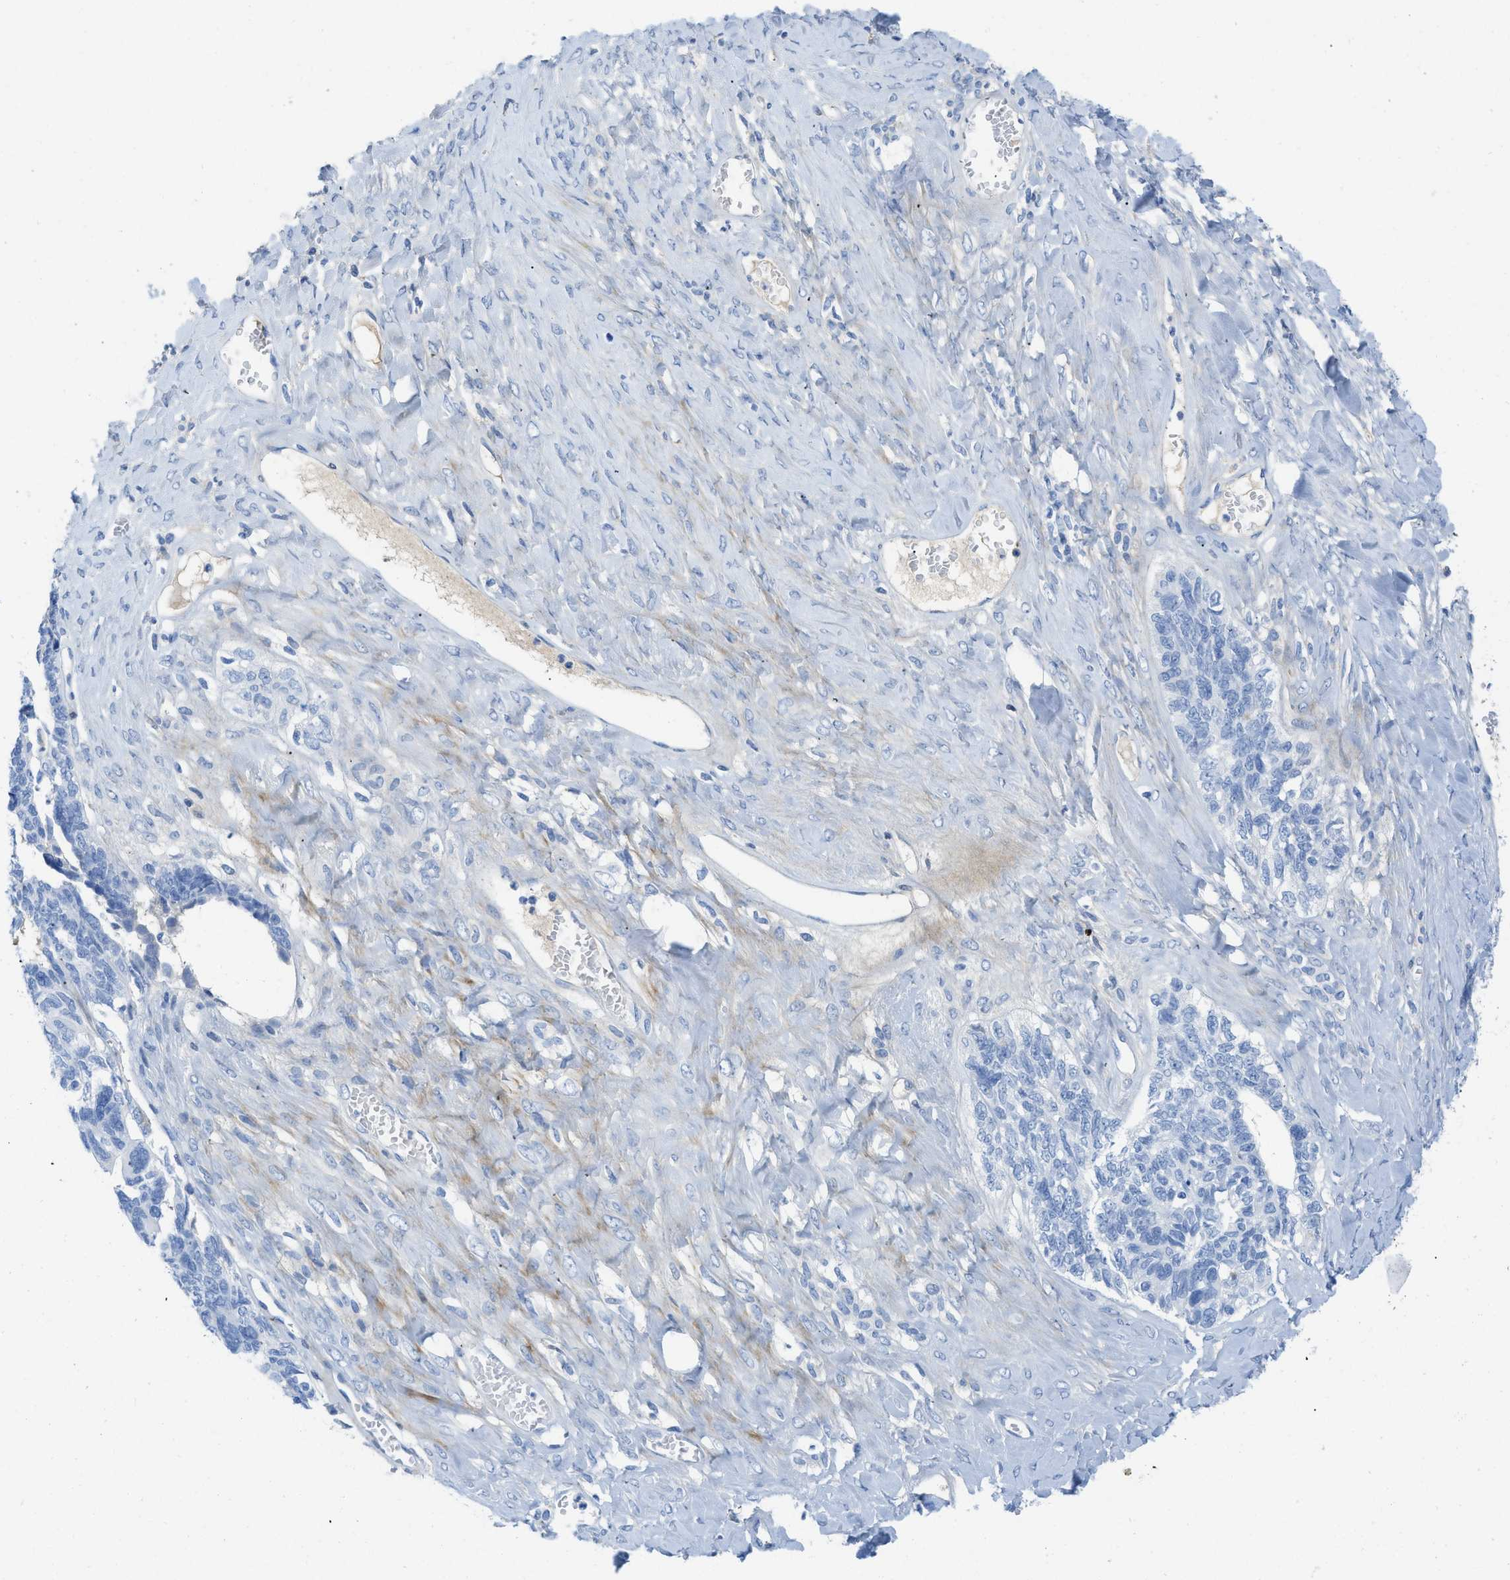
{"staining": {"intensity": "negative", "quantity": "none", "location": "none"}, "tissue": "ovarian cancer", "cell_type": "Tumor cells", "image_type": "cancer", "snomed": [{"axis": "morphology", "description": "Cystadenocarcinoma, serous, NOS"}, {"axis": "topography", "description": "Ovary"}], "caption": "DAB (3,3'-diaminobenzidine) immunohistochemical staining of ovarian serous cystadenocarcinoma displays no significant expression in tumor cells. (DAB (3,3'-diaminobenzidine) immunohistochemistry (IHC), high magnification).", "gene": "COL3A1", "patient": {"sex": "female", "age": 79}}